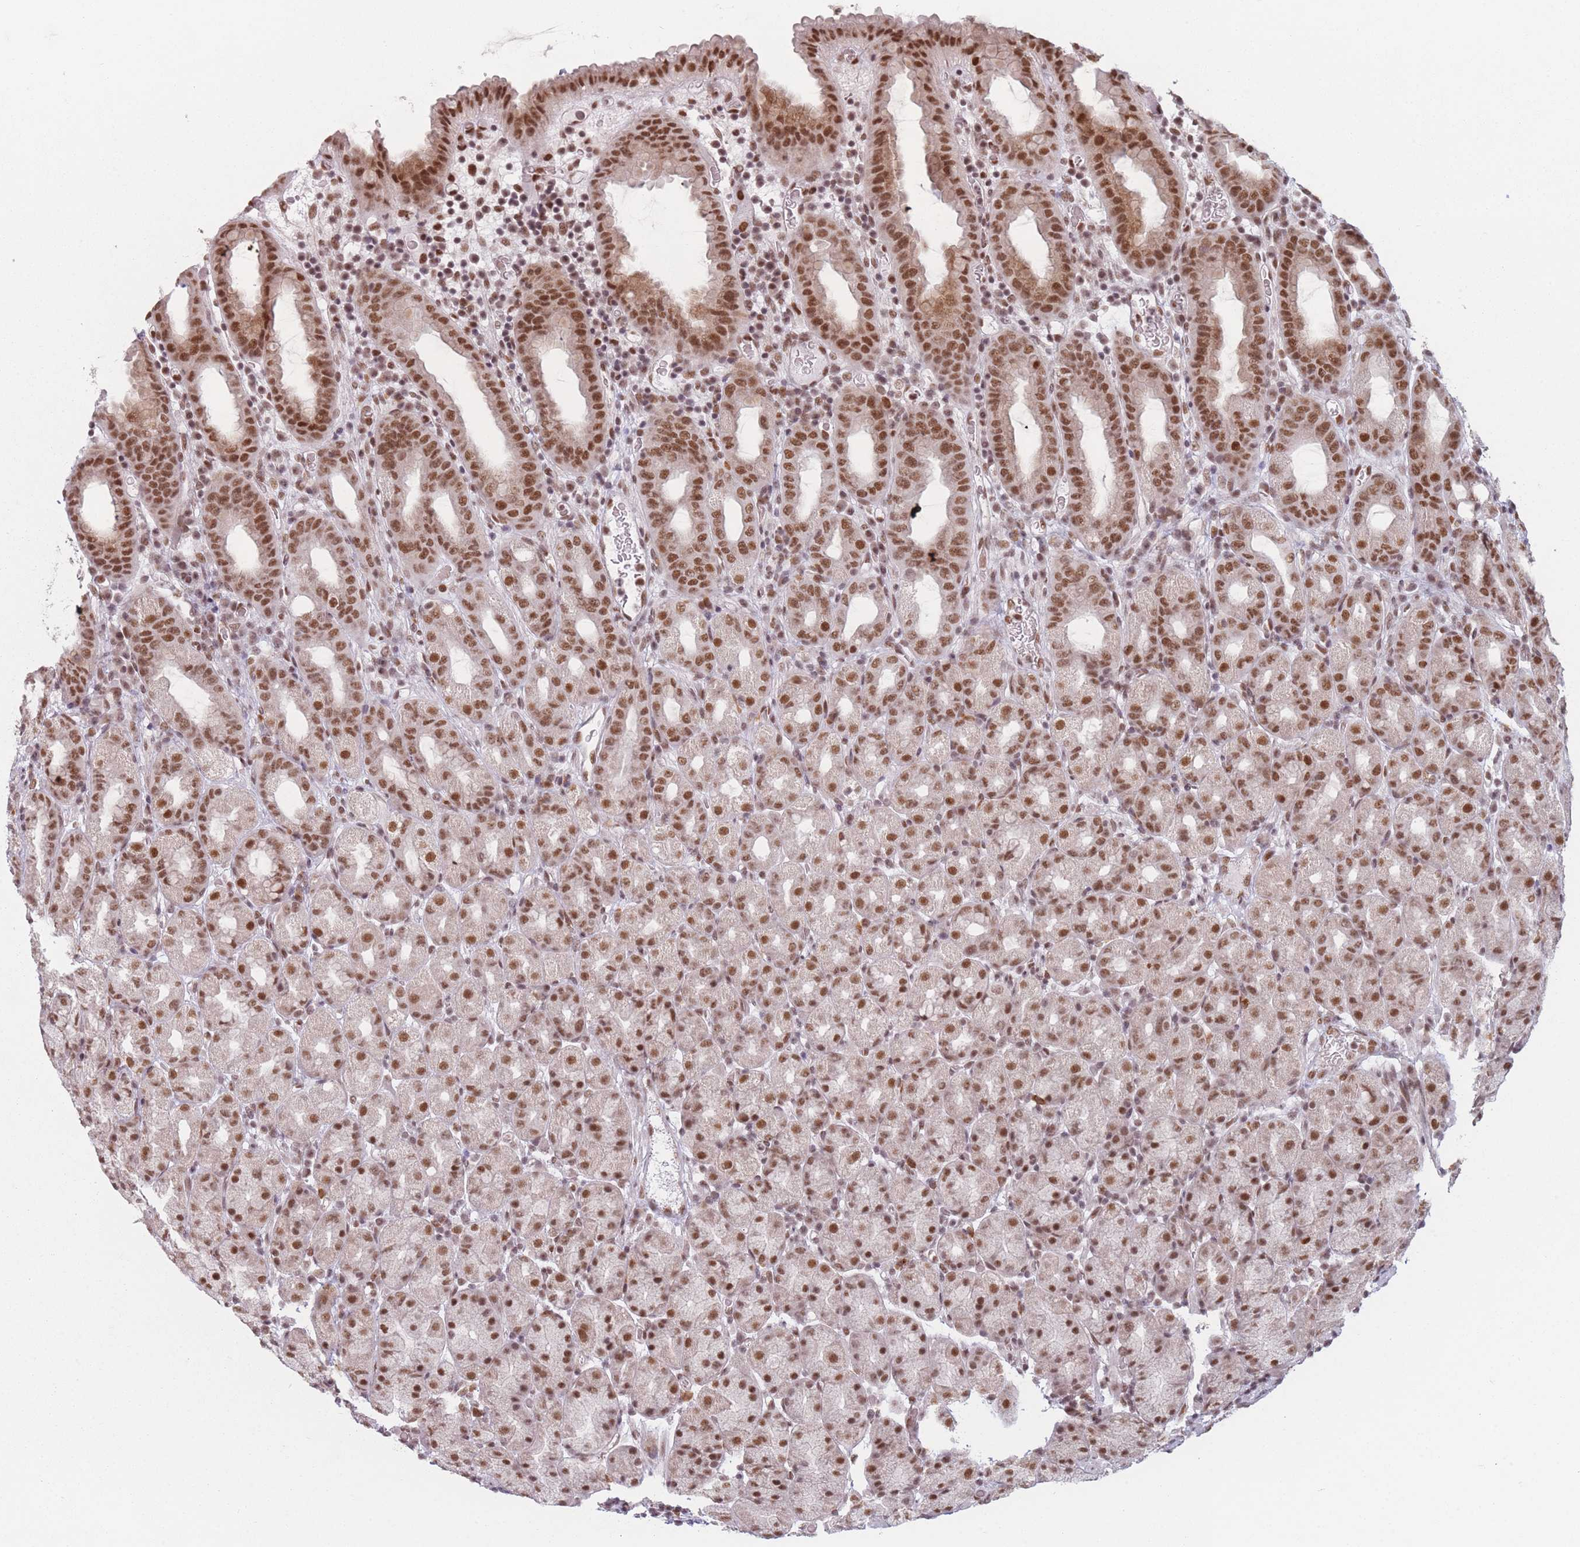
{"staining": {"intensity": "moderate", "quantity": ">75%", "location": "cytoplasmic/membranous,nuclear"}, "tissue": "stomach", "cell_type": "Glandular cells", "image_type": "normal", "snomed": [{"axis": "morphology", "description": "Normal tissue, NOS"}, {"axis": "topography", "description": "Stomach, upper"}, {"axis": "topography", "description": "Stomach, lower"}, {"axis": "topography", "description": "Small intestine"}], "caption": "This is an image of immunohistochemistry staining of normal stomach, which shows moderate staining in the cytoplasmic/membranous,nuclear of glandular cells.", "gene": "SUPT6H", "patient": {"sex": "male", "age": 68}}